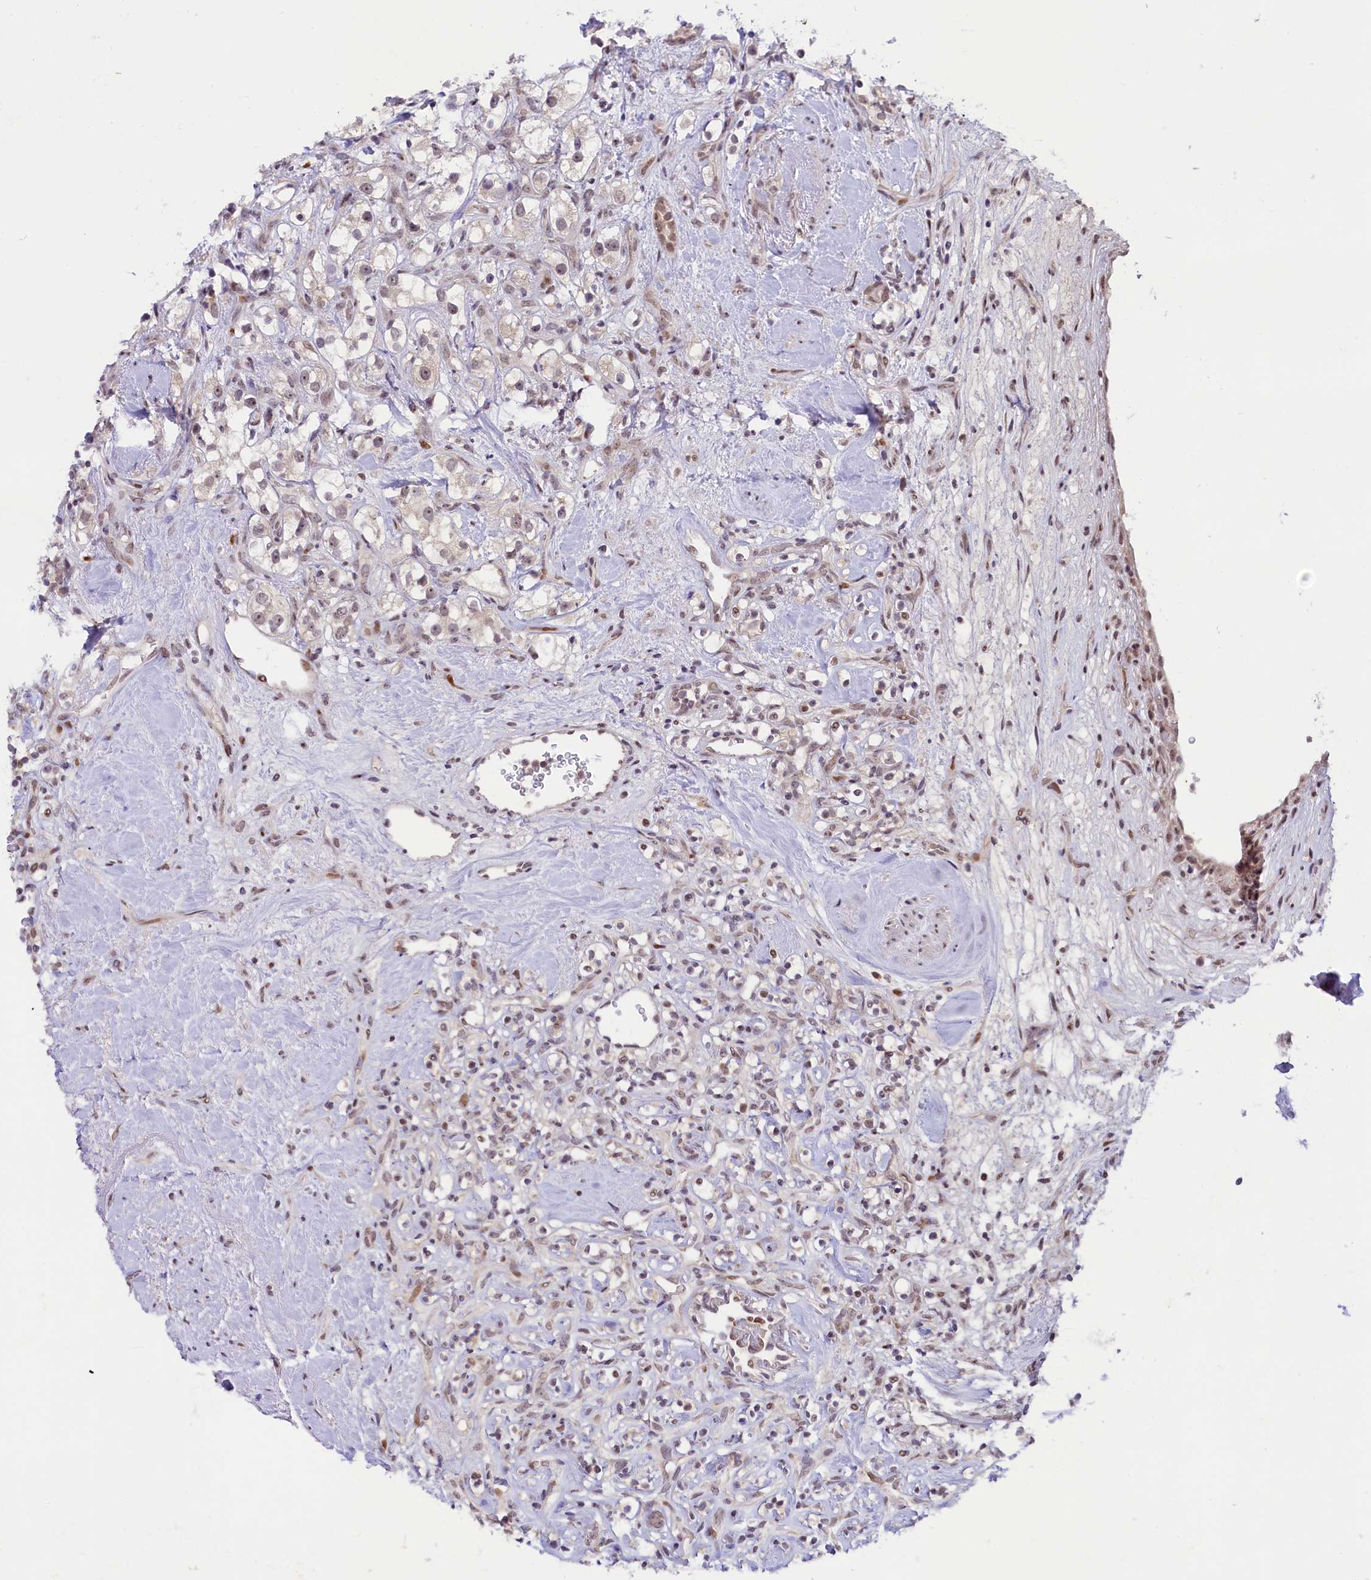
{"staining": {"intensity": "weak", "quantity": "25%-75%", "location": "nuclear"}, "tissue": "renal cancer", "cell_type": "Tumor cells", "image_type": "cancer", "snomed": [{"axis": "morphology", "description": "Adenocarcinoma, NOS"}, {"axis": "topography", "description": "Kidney"}], "caption": "A low amount of weak nuclear positivity is identified in approximately 25%-75% of tumor cells in renal cancer (adenocarcinoma) tissue. Nuclei are stained in blue.", "gene": "ANKS3", "patient": {"sex": "male", "age": 77}}